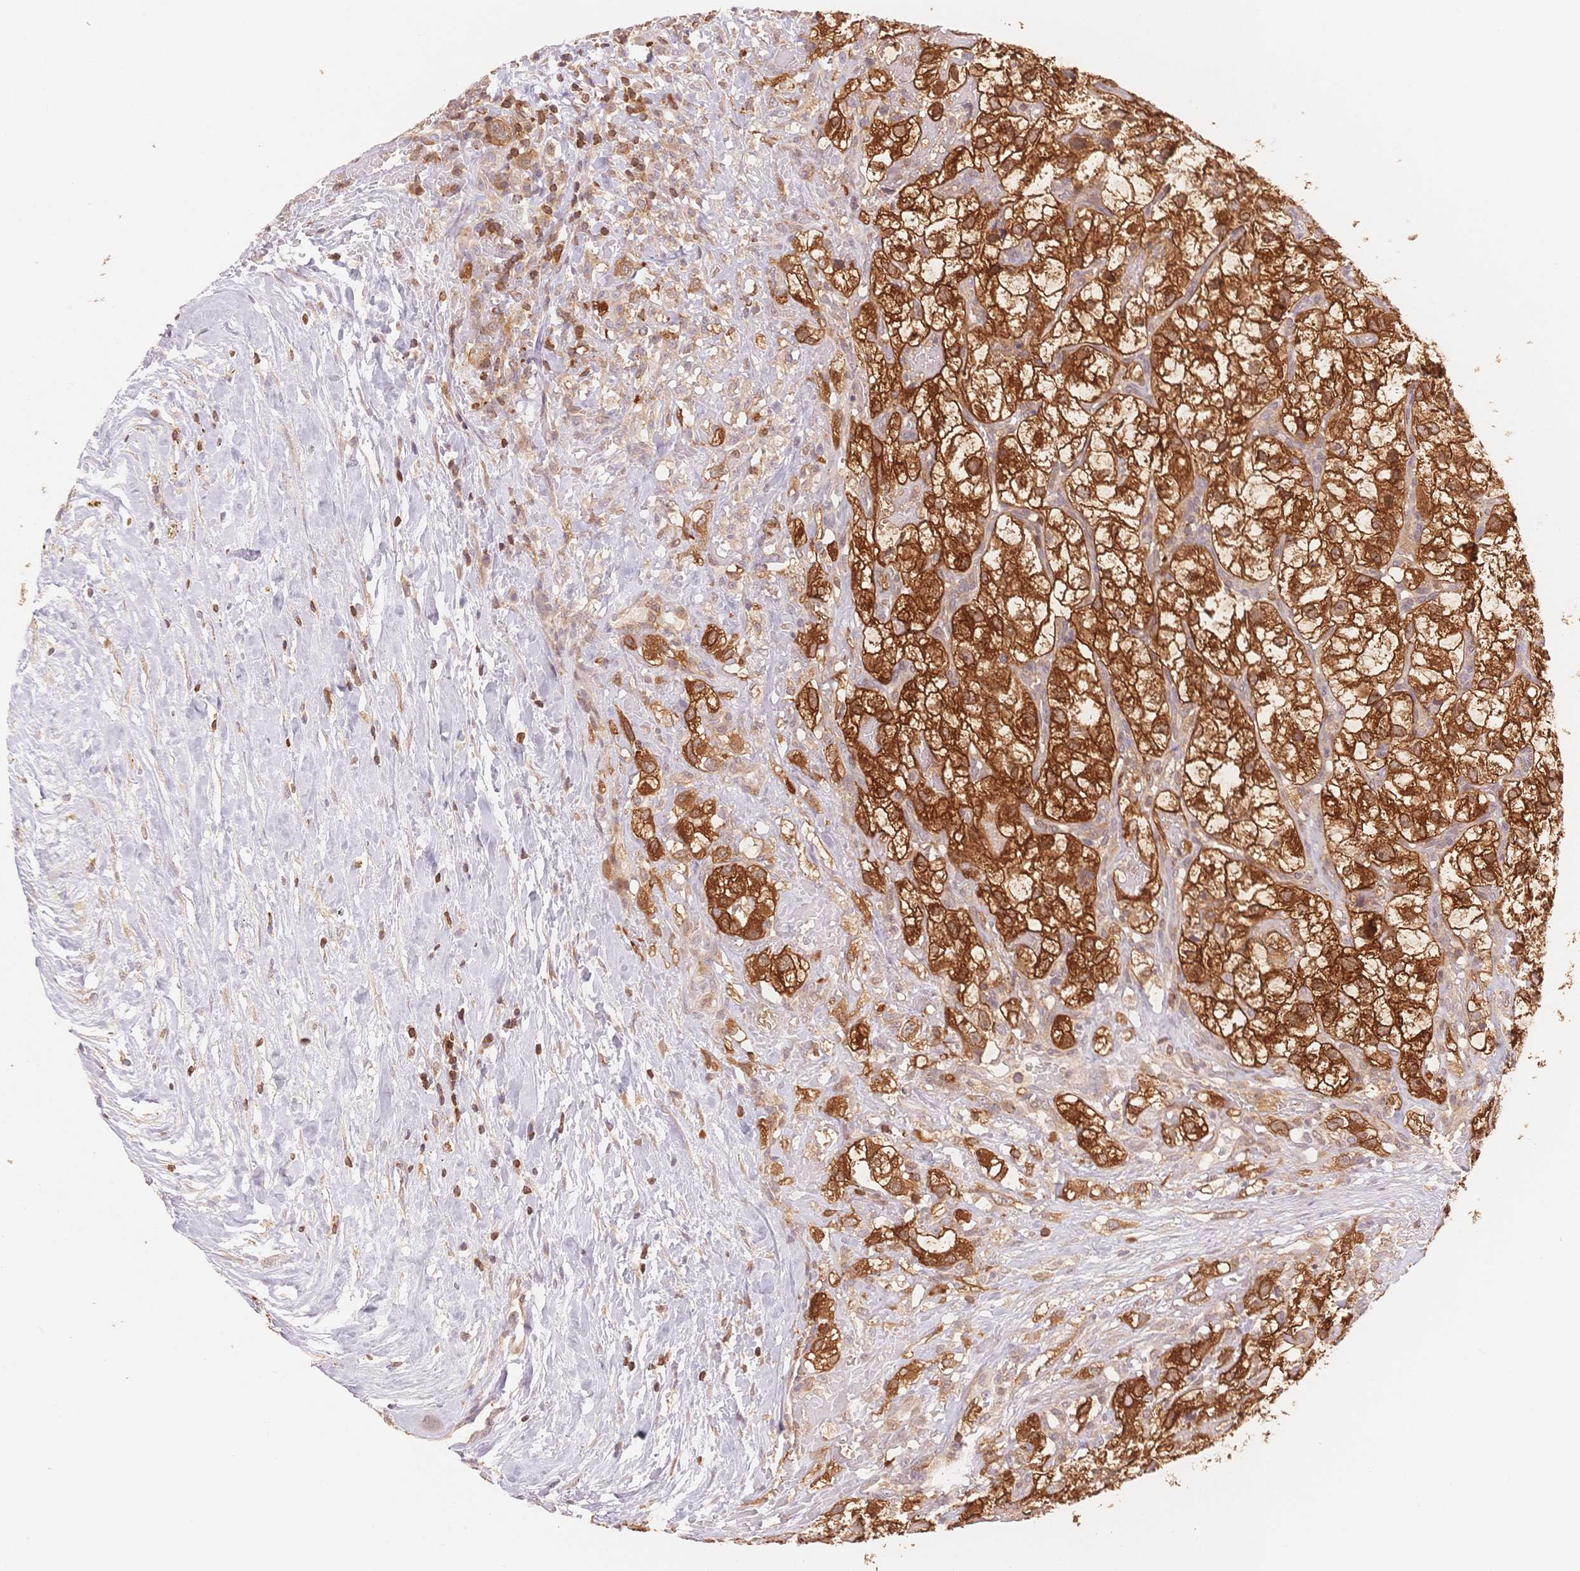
{"staining": {"intensity": "strong", "quantity": ">75%", "location": "cytoplasmic/membranous"}, "tissue": "renal cancer", "cell_type": "Tumor cells", "image_type": "cancer", "snomed": [{"axis": "morphology", "description": "Adenocarcinoma, NOS"}, {"axis": "topography", "description": "Kidney"}], "caption": "Protein staining displays strong cytoplasmic/membranous expression in approximately >75% of tumor cells in renal cancer (adenocarcinoma). The staining was performed using DAB, with brown indicating positive protein expression. Nuclei are stained blue with hematoxylin.", "gene": "STK39", "patient": {"sex": "male", "age": 59}}